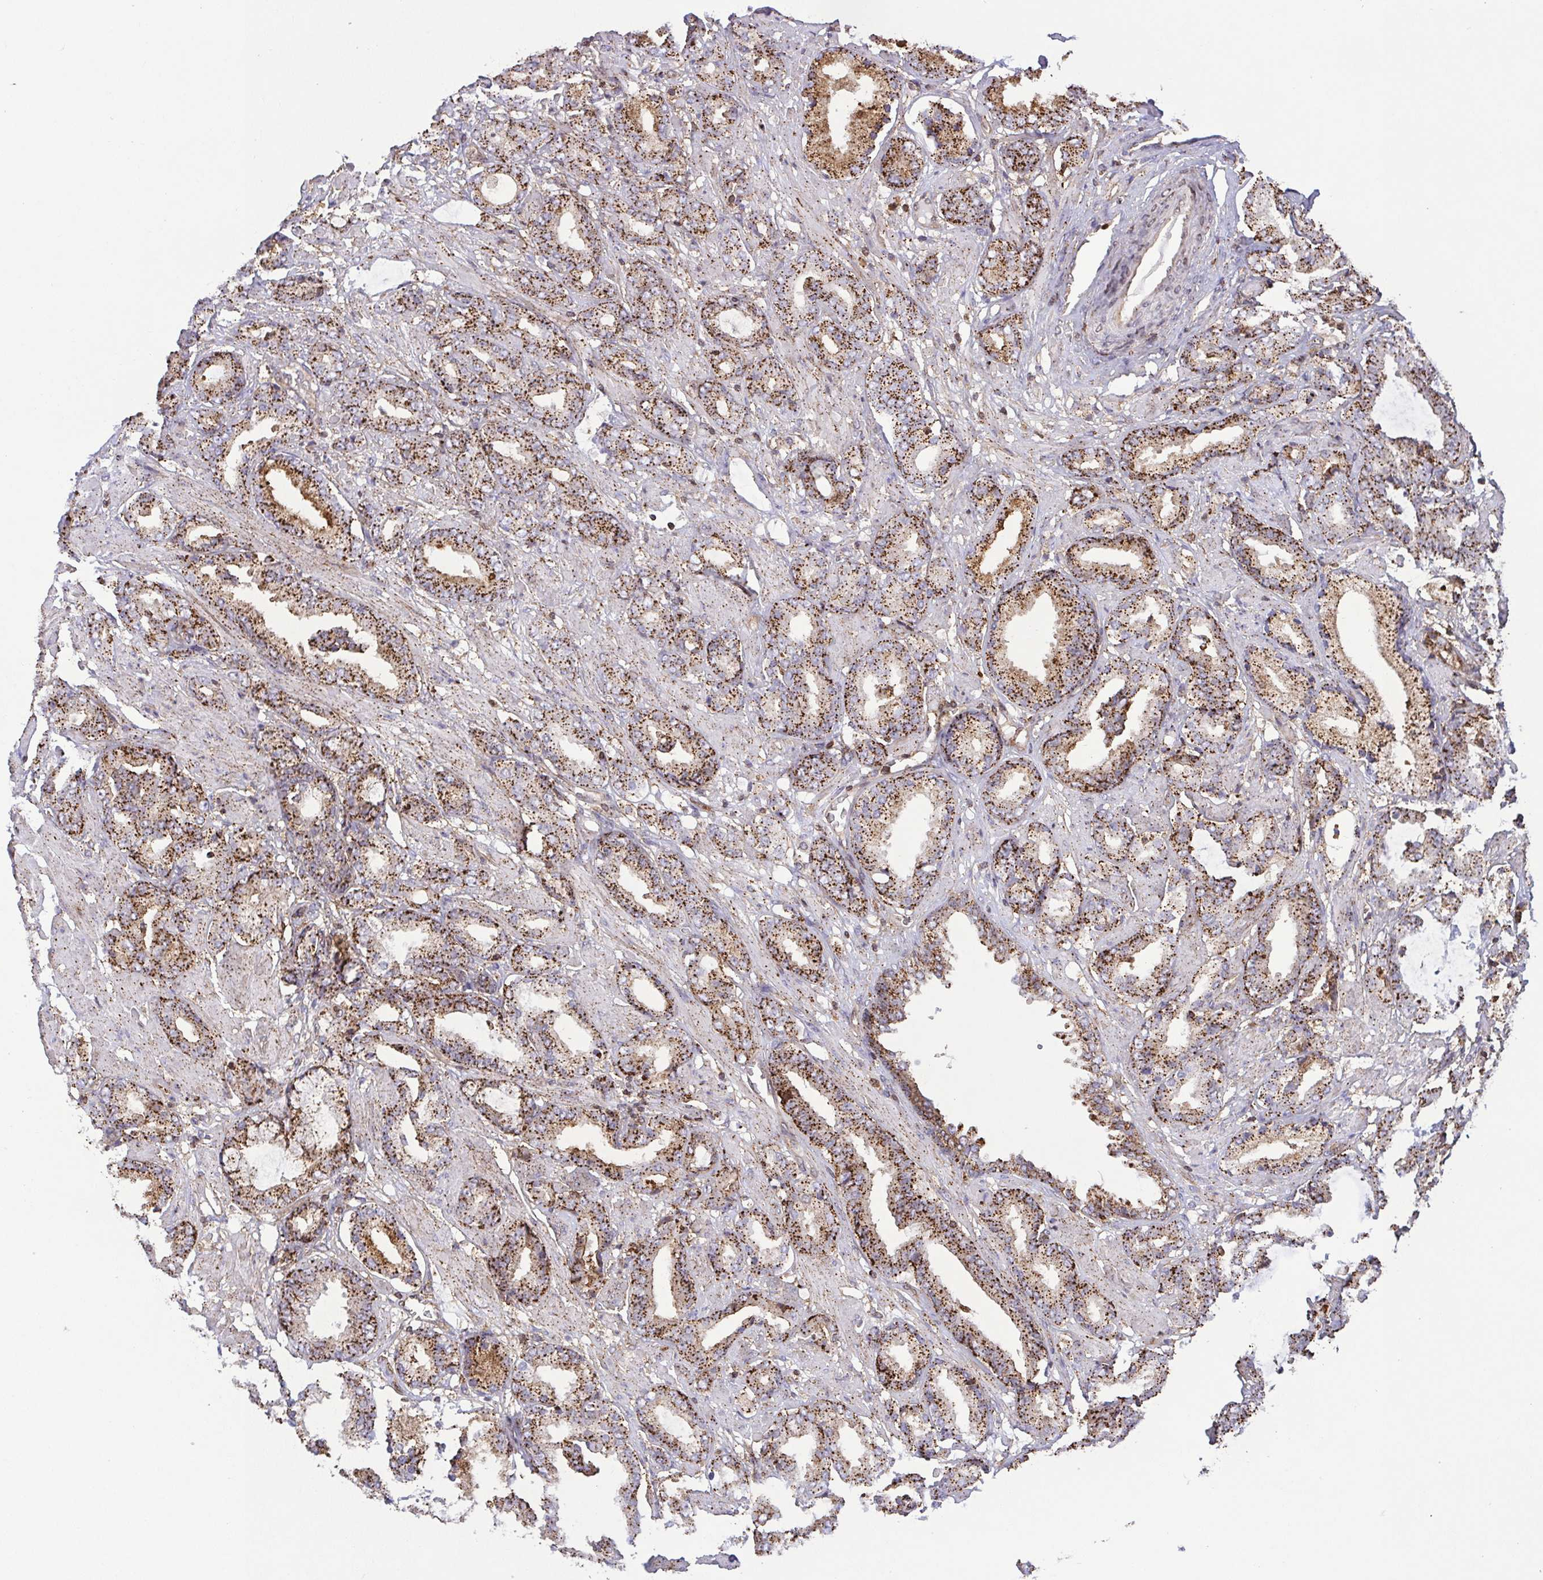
{"staining": {"intensity": "moderate", "quantity": ">75%", "location": "cytoplasmic/membranous"}, "tissue": "prostate cancer", "cell_type": "Tumor cells", "image_type": "cancer", "snomed": [{"axis": "morphology", "description": "Adenocarcinoma, High grade"}, {"axis": "topography", "description": "Prostate"}], "caption": "IHC (DAB) staining of prostate cancer displays moderate cytoplasmic/membranous protein staining in approximately >75% of tumor cells.", "gene": "CHMP1B", "patient": {"sex": "male", "age": 56}}